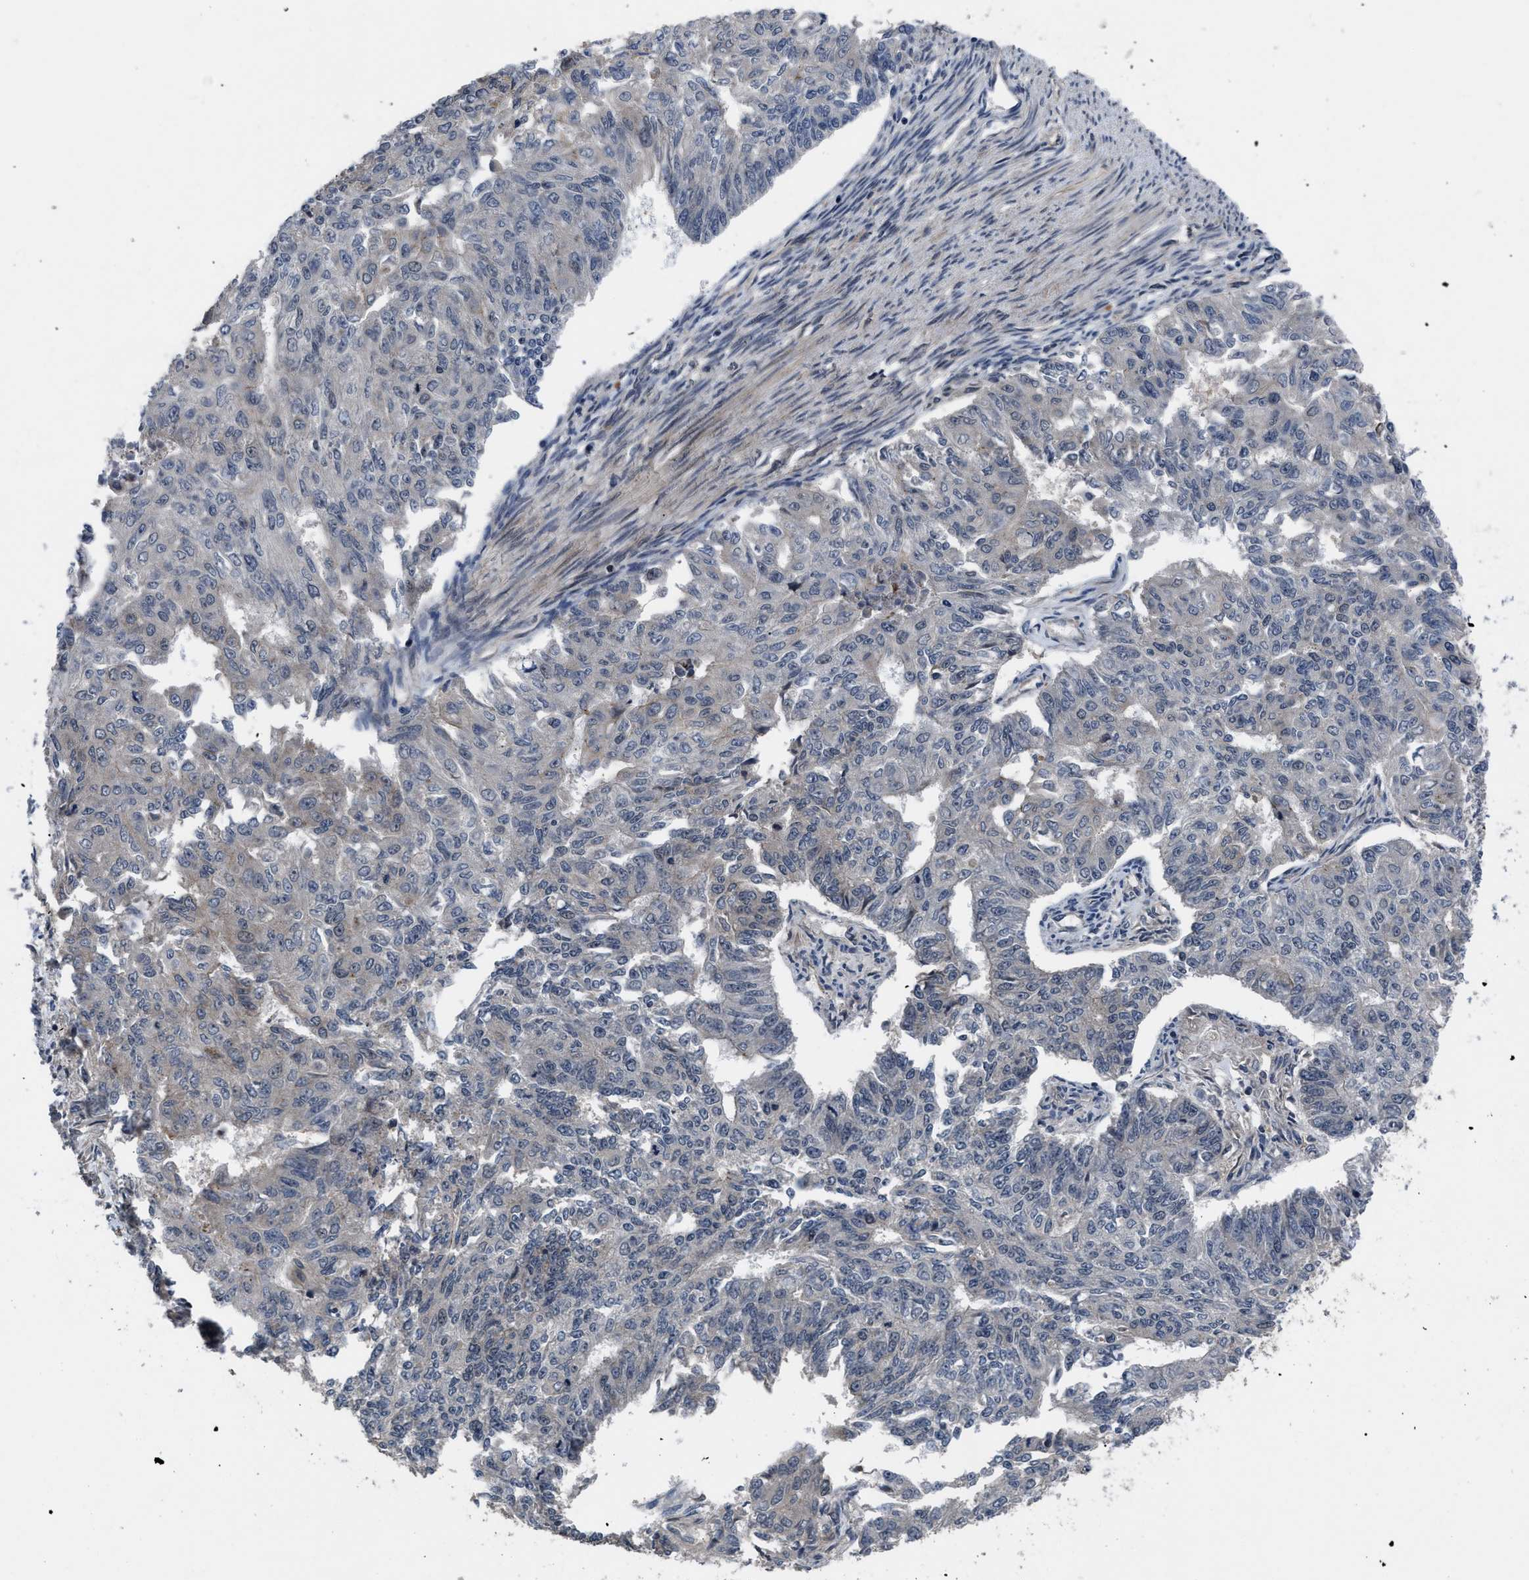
{"staining": {"intensity": "weak", "quantity": "<25%", "location": "cytoplasmic/membranous"}, "tissue": "endometrial cancer", "cell_type": "Tumor cells", "image_type": "cancer", "snomed": [{"axis": "morphology", "description": "Adenocarcinoma, NOS"}, {"axis": "topography", "description": "Endometrium"}], "caption": "An image of human endometrial cancer (adenocarcinoma) is negative for staining in tumor cells.", "gene": "DNAJC14", "patient": {"sex": "female", "age": 32}}